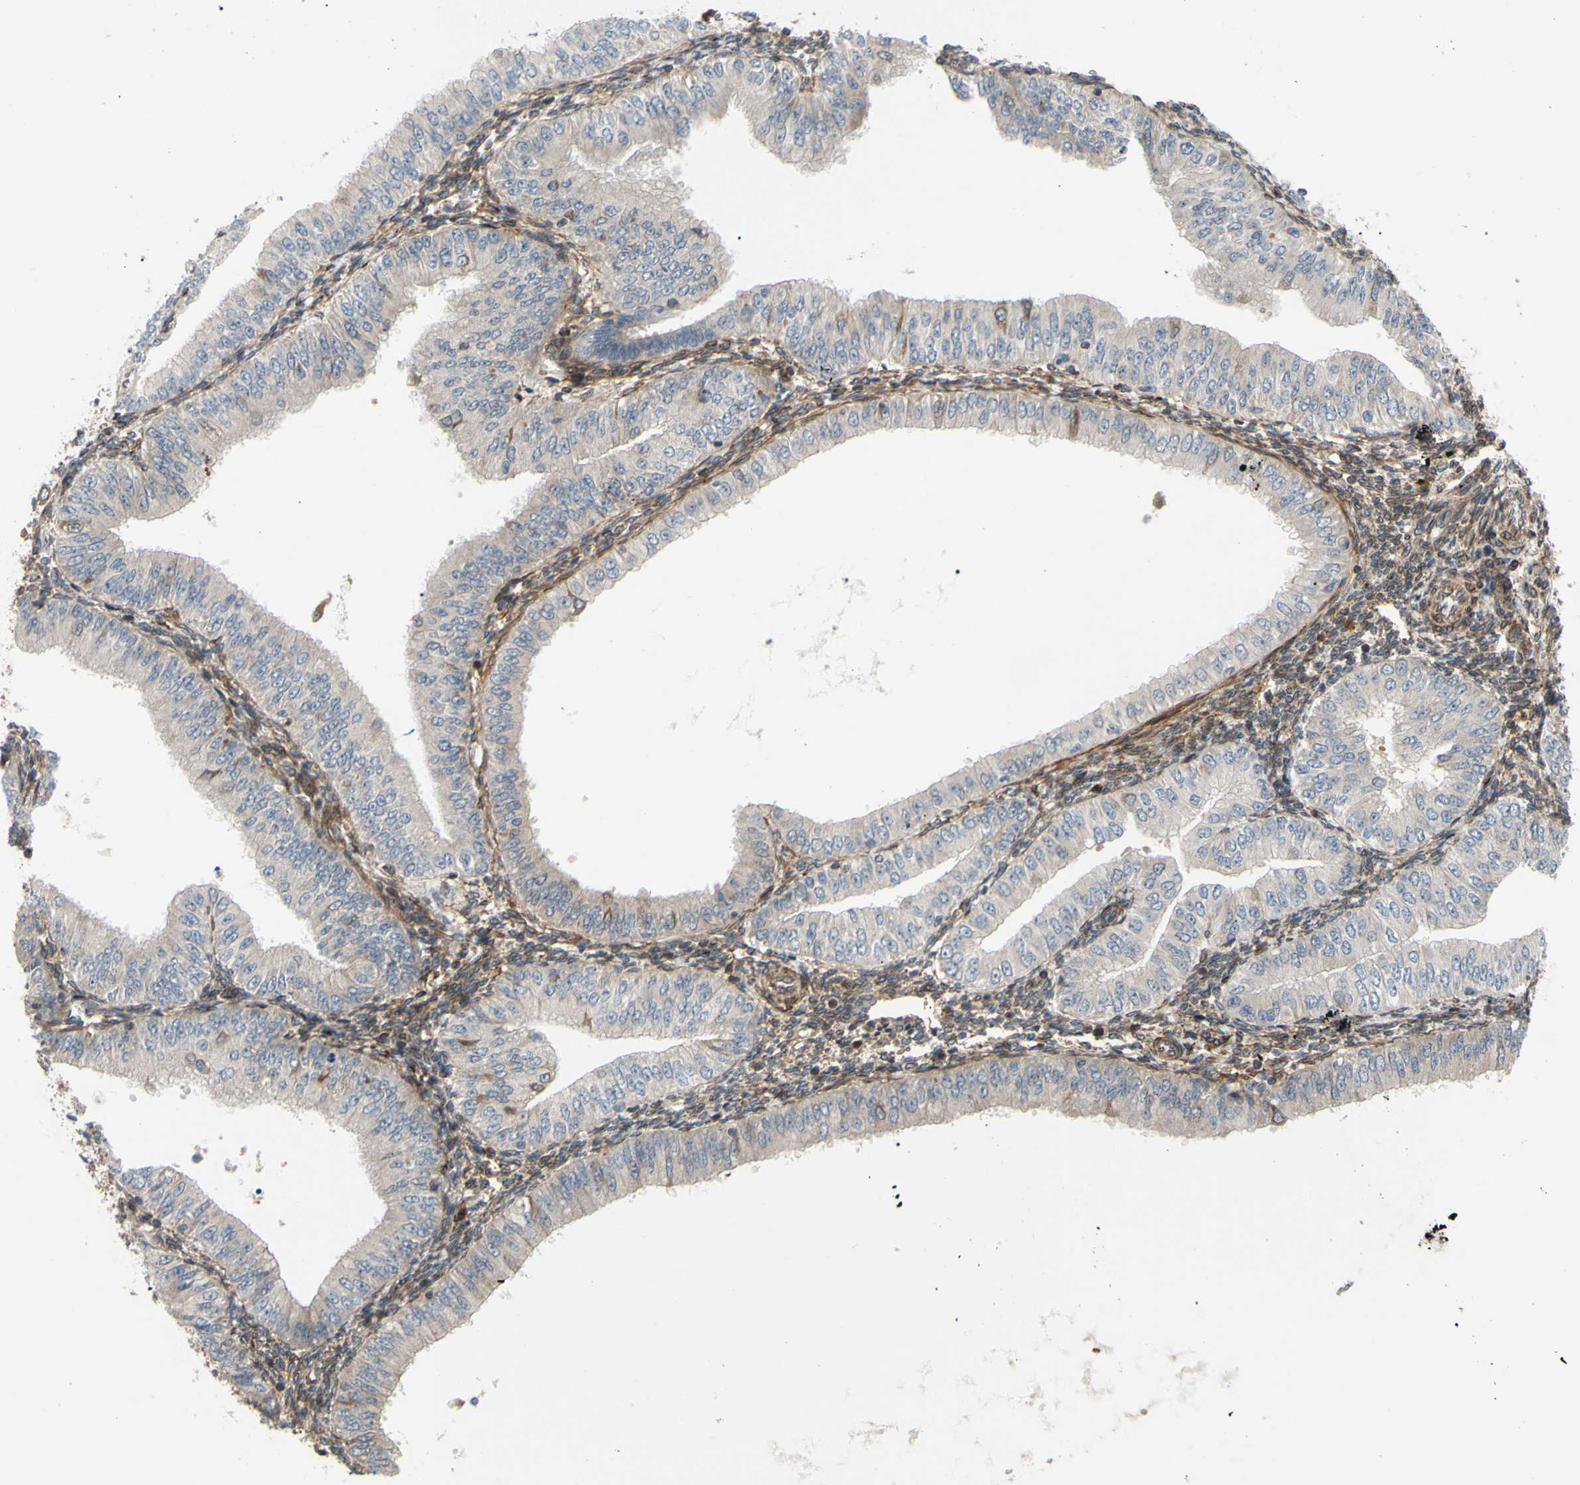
{"staining": {"intensity": "weak", "quantity": ">75%", "location": "cytoplasmic/membranous"}, "tissue": "endometrial cancer", "cell_type": "Tumor cells", "image_type": "cancer", "snomed": [{"axis": "morphology", "description": "Normal tissue, NOS"}, {"axis": "morphology", "description": "Adenocarcinoma, NOS"}, {"axis": "topography", "description": "Endometrium"}], "caption": "Endometrial cancer was stained to show a protein in brown. There is low levels of weak cytoplasmic/membranous positivity in about >75% of tumor cells.", "gene": "PRAF2", "patient": {"sex": "female", "age": 53}}